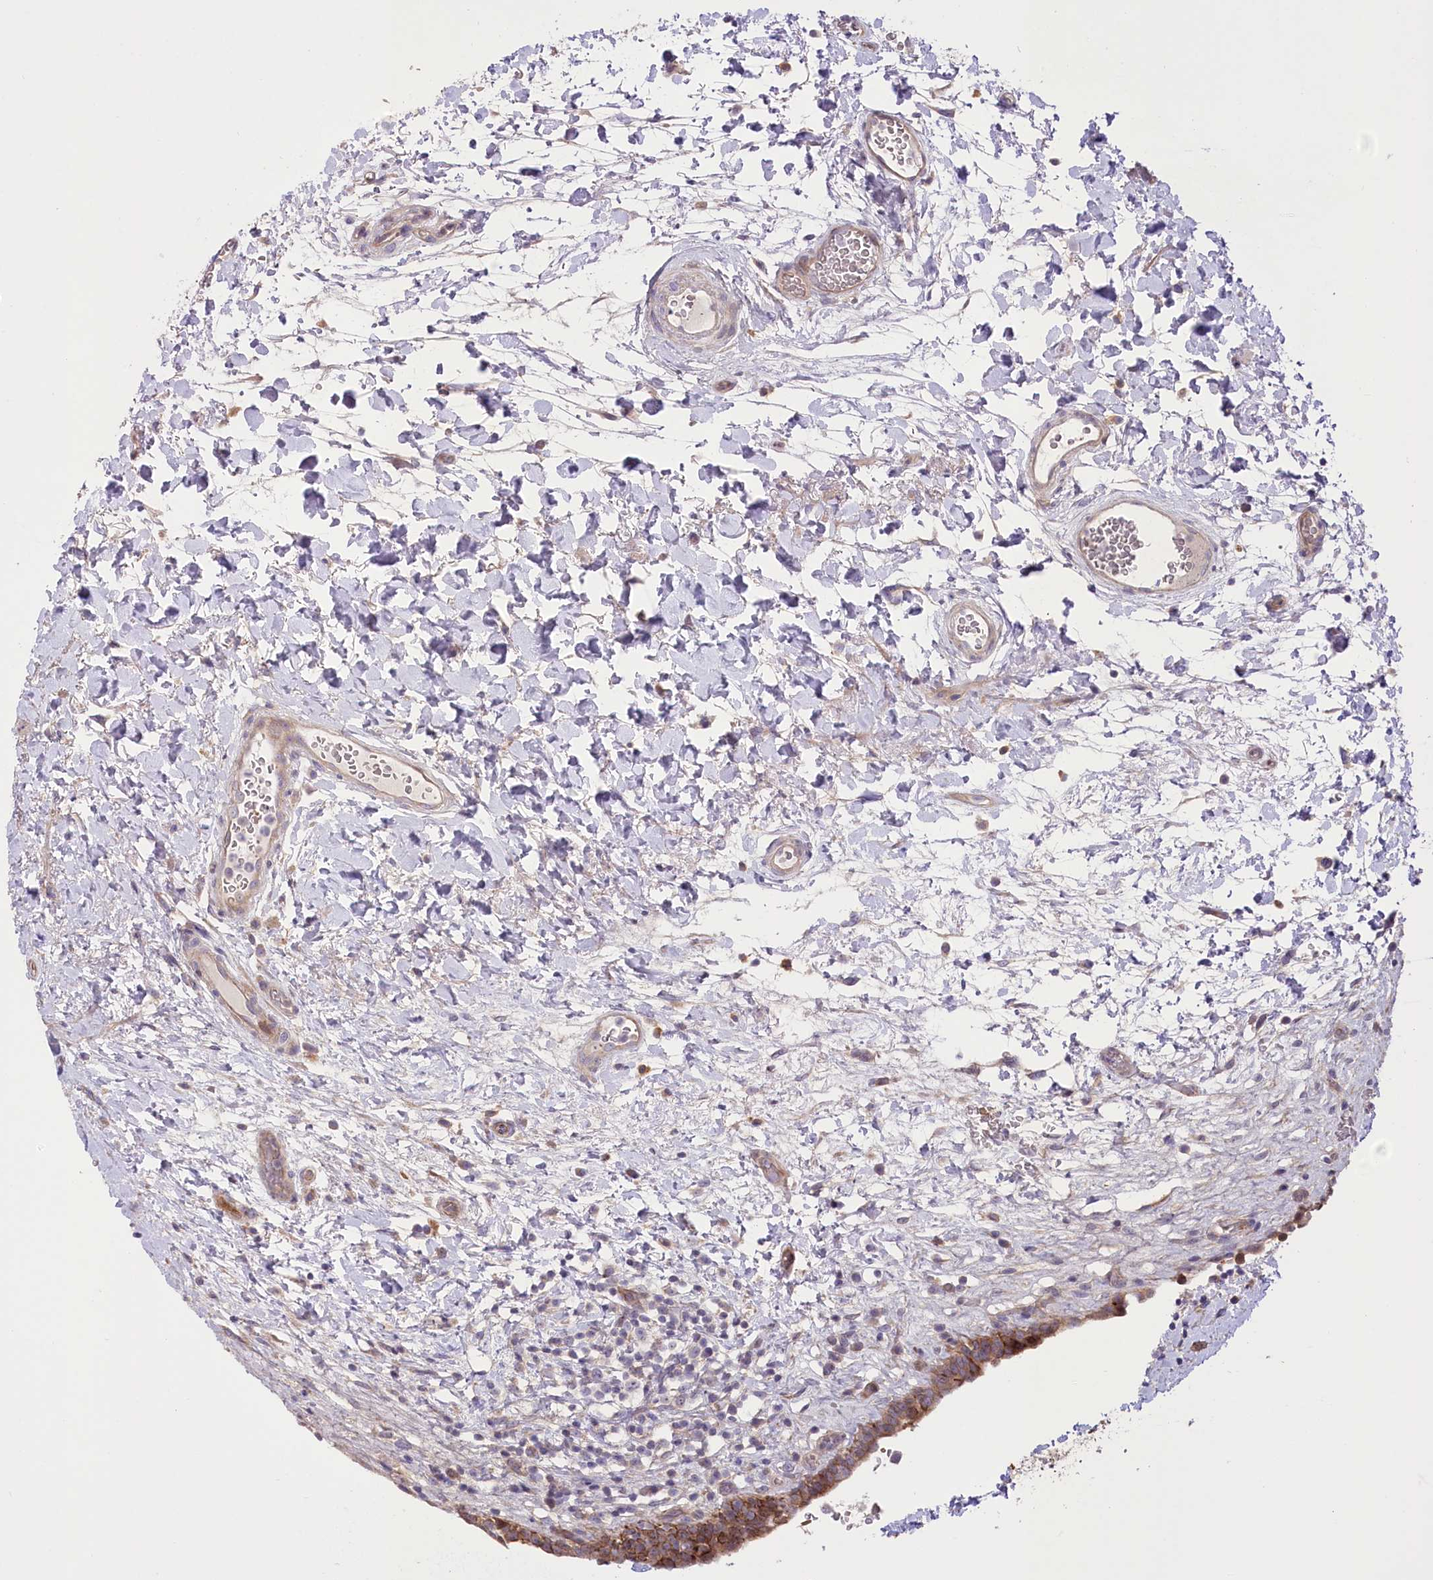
{"staining": {"intensity": "moderate", "quantity": ">75%", "location": "cytoplasmic/membranous"}, "tissue": "urinary bladder", "cell_type": "Urothelial cells", "image_type": "normal", "snomed": [{"axis": "morphology", "description": "Normal tissue, NOS"}, {"axis": "topography", "description": "Urinary bladder"}], "caption": "IHC (DAB) staining of unremarkable urinary bladder reveals moderate cytoplasmic/membranous protein staining in about >75% of urothelial cells. The staining is performed using DAB brown chromogen to label protein expression. The nuclei are counter-stained blue using hematoxylin.", "gene": "TRUB1", "patient": {"sex": "male", "age": 83}}